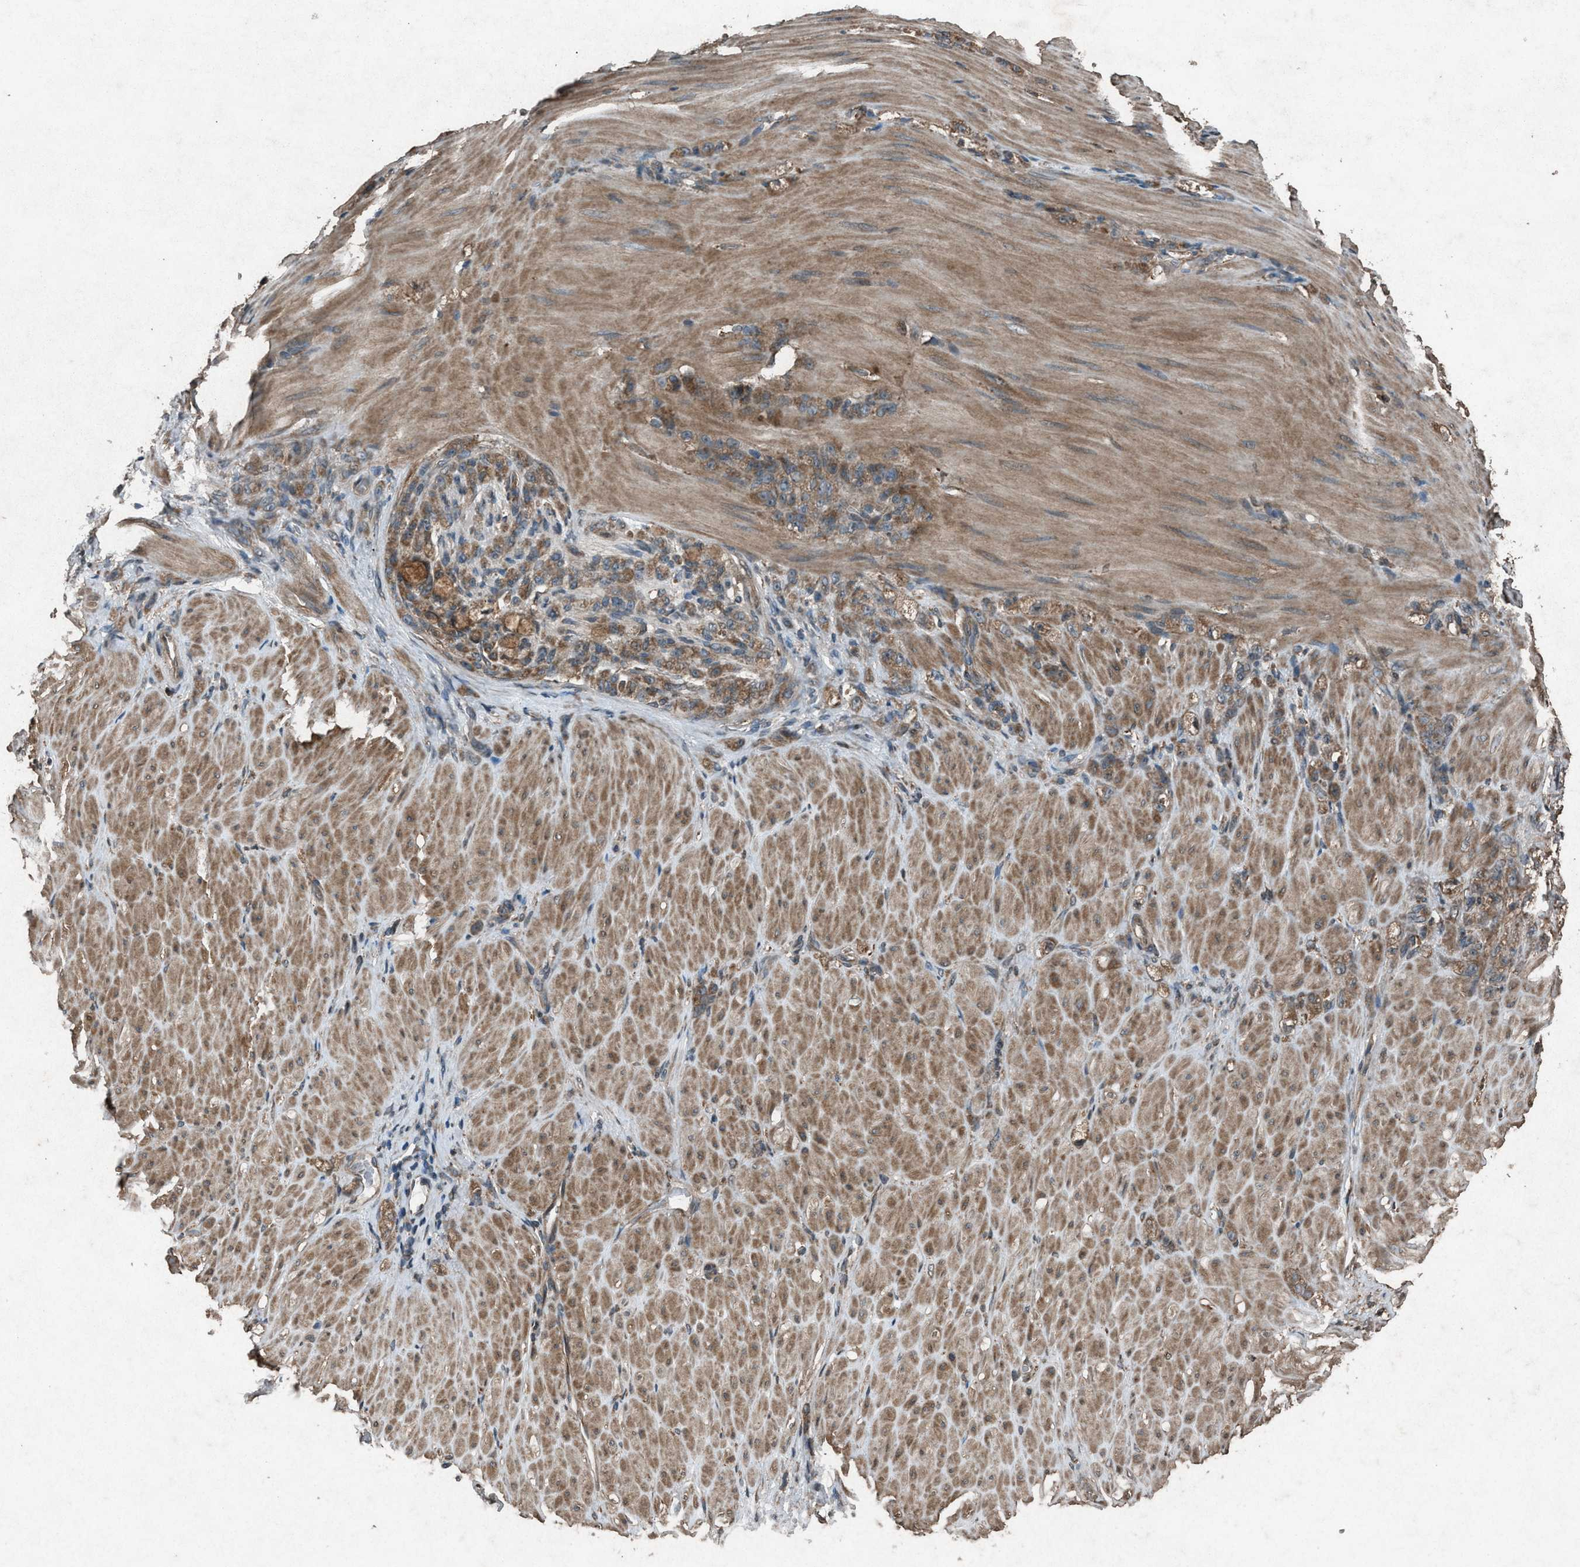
{"staining": {"intensity": "moderate", "quantity": ">75%", "location": "cytoplasmic/membranous"}, "tissue": "stomach cancer", "cell_type": "Tumor cells", "image_type": "cancer", "snomed": [{"axis": "morphology", "description": "Normal tissue, NOS"}, {"axis": "morphology", "description": "Adenocarcinoma, NOS"}, {"axis": "topography", "description": "Stomach"}], "caption": "Stomach cancer stained with immunohistochemistry (IHC) displays moderate cytoplasmic/membranous expression in approximately >75% of tumor cells.", "gene": "CALR", "patient": {"sex": "male", "age": 82}}